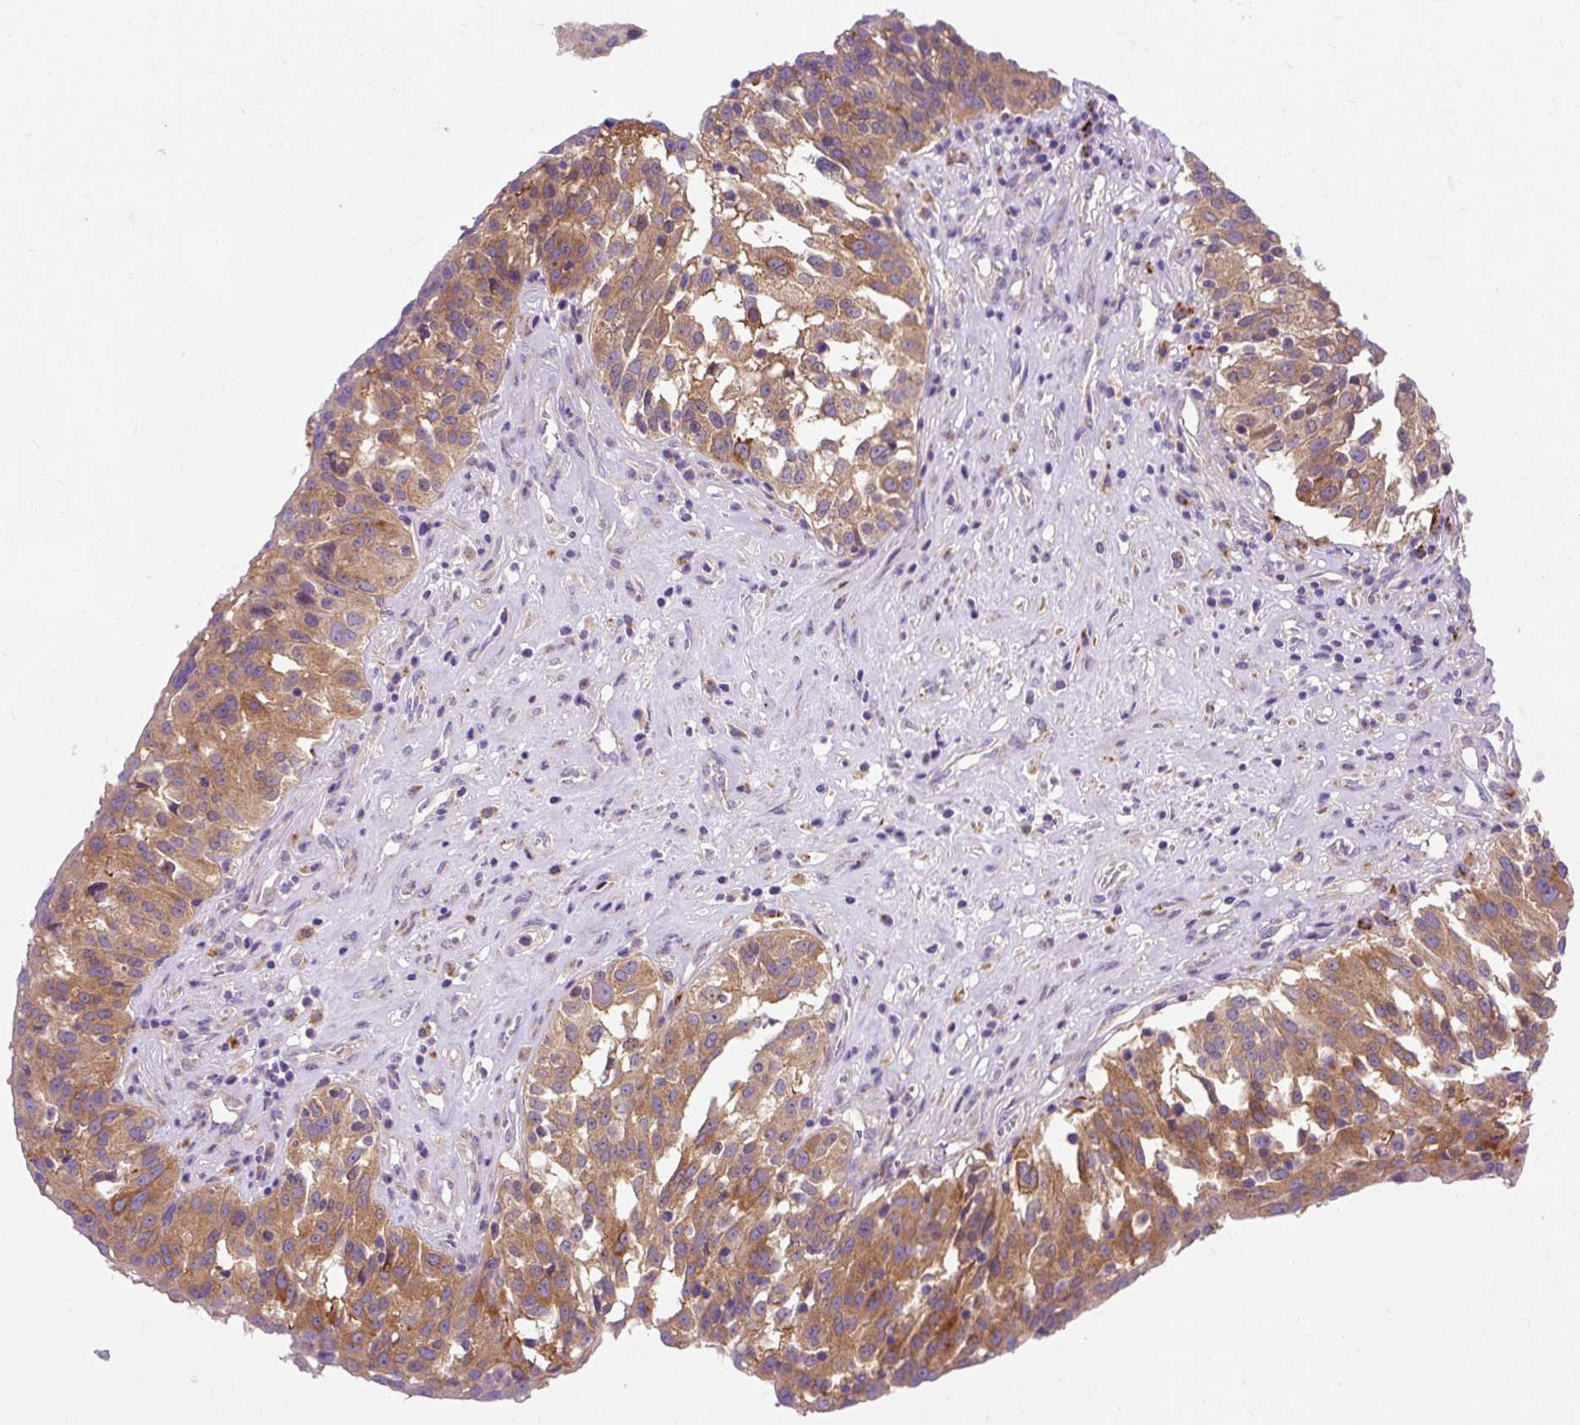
{"staining": {"intensity": "moderate", "quantity": ">75%", "location": "cytoplasmic/membranous"}, "tissue": "ovarian cancer", "cell_type": "Tumor cells", "image_type": "cancer", "snomed": [{"axis": "morphology", "description": "Cystadenocarcinoma, serous, NOS"}, {"axis": "topography", "description": "Ovary"}], "caption": "Serous cystadenocarcinoma (ovarian) stained for a protein (brown) displays moderate cytoplasmic/membranous positive positivity in about >75% of tumor cells.", "gene": "OR4K15", "patient": {"sex": "female", "age": 59}}